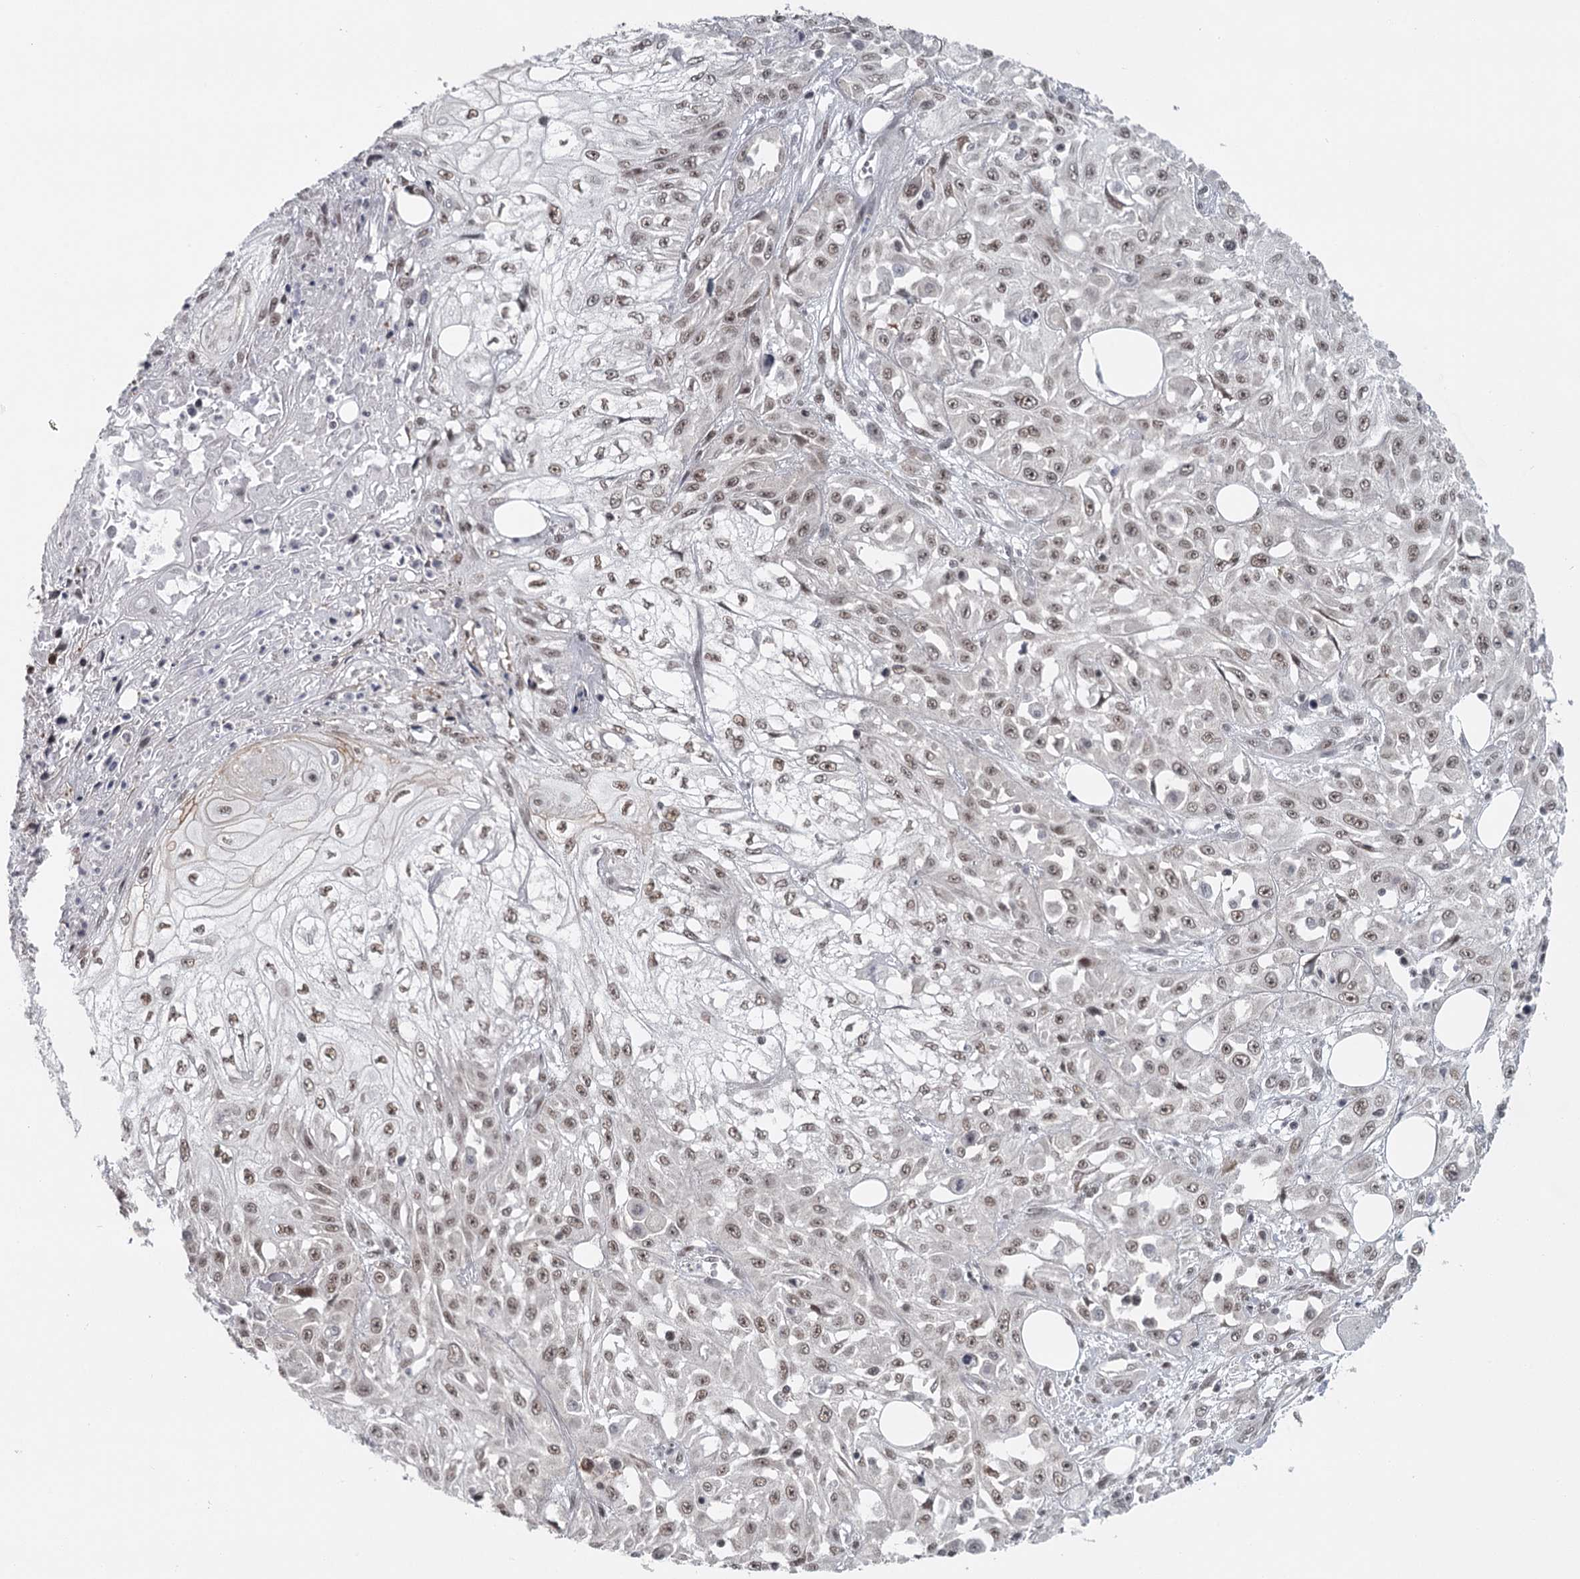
{"staining": {"intensity": "moderate", "quantity": ">75%", "location": "nuclear"}, "tissue": "skin cancer", "cell_type": "Tumor cells", "image_type": "cancer", "snomed": [{"axis": "morphology", "description": "Squamous cell carcinoma, NOS"}, {"axis": "morphology", "description": "Squamous cell carcinoma, metastatic, NOS"}, {"axis": "topography", "description": "Skin"}, {"axis": "topography", "description": "Lymph node"}], "caption": "Skin cancer (metastatic squamous cell carcinoma) was stained to show a protein in brown. There is medium levels of moderate nuclear expression in approximately >75% of tumor cells.", "gene": "FAM13C", "patient": {"sex": "male", "age": 75}}